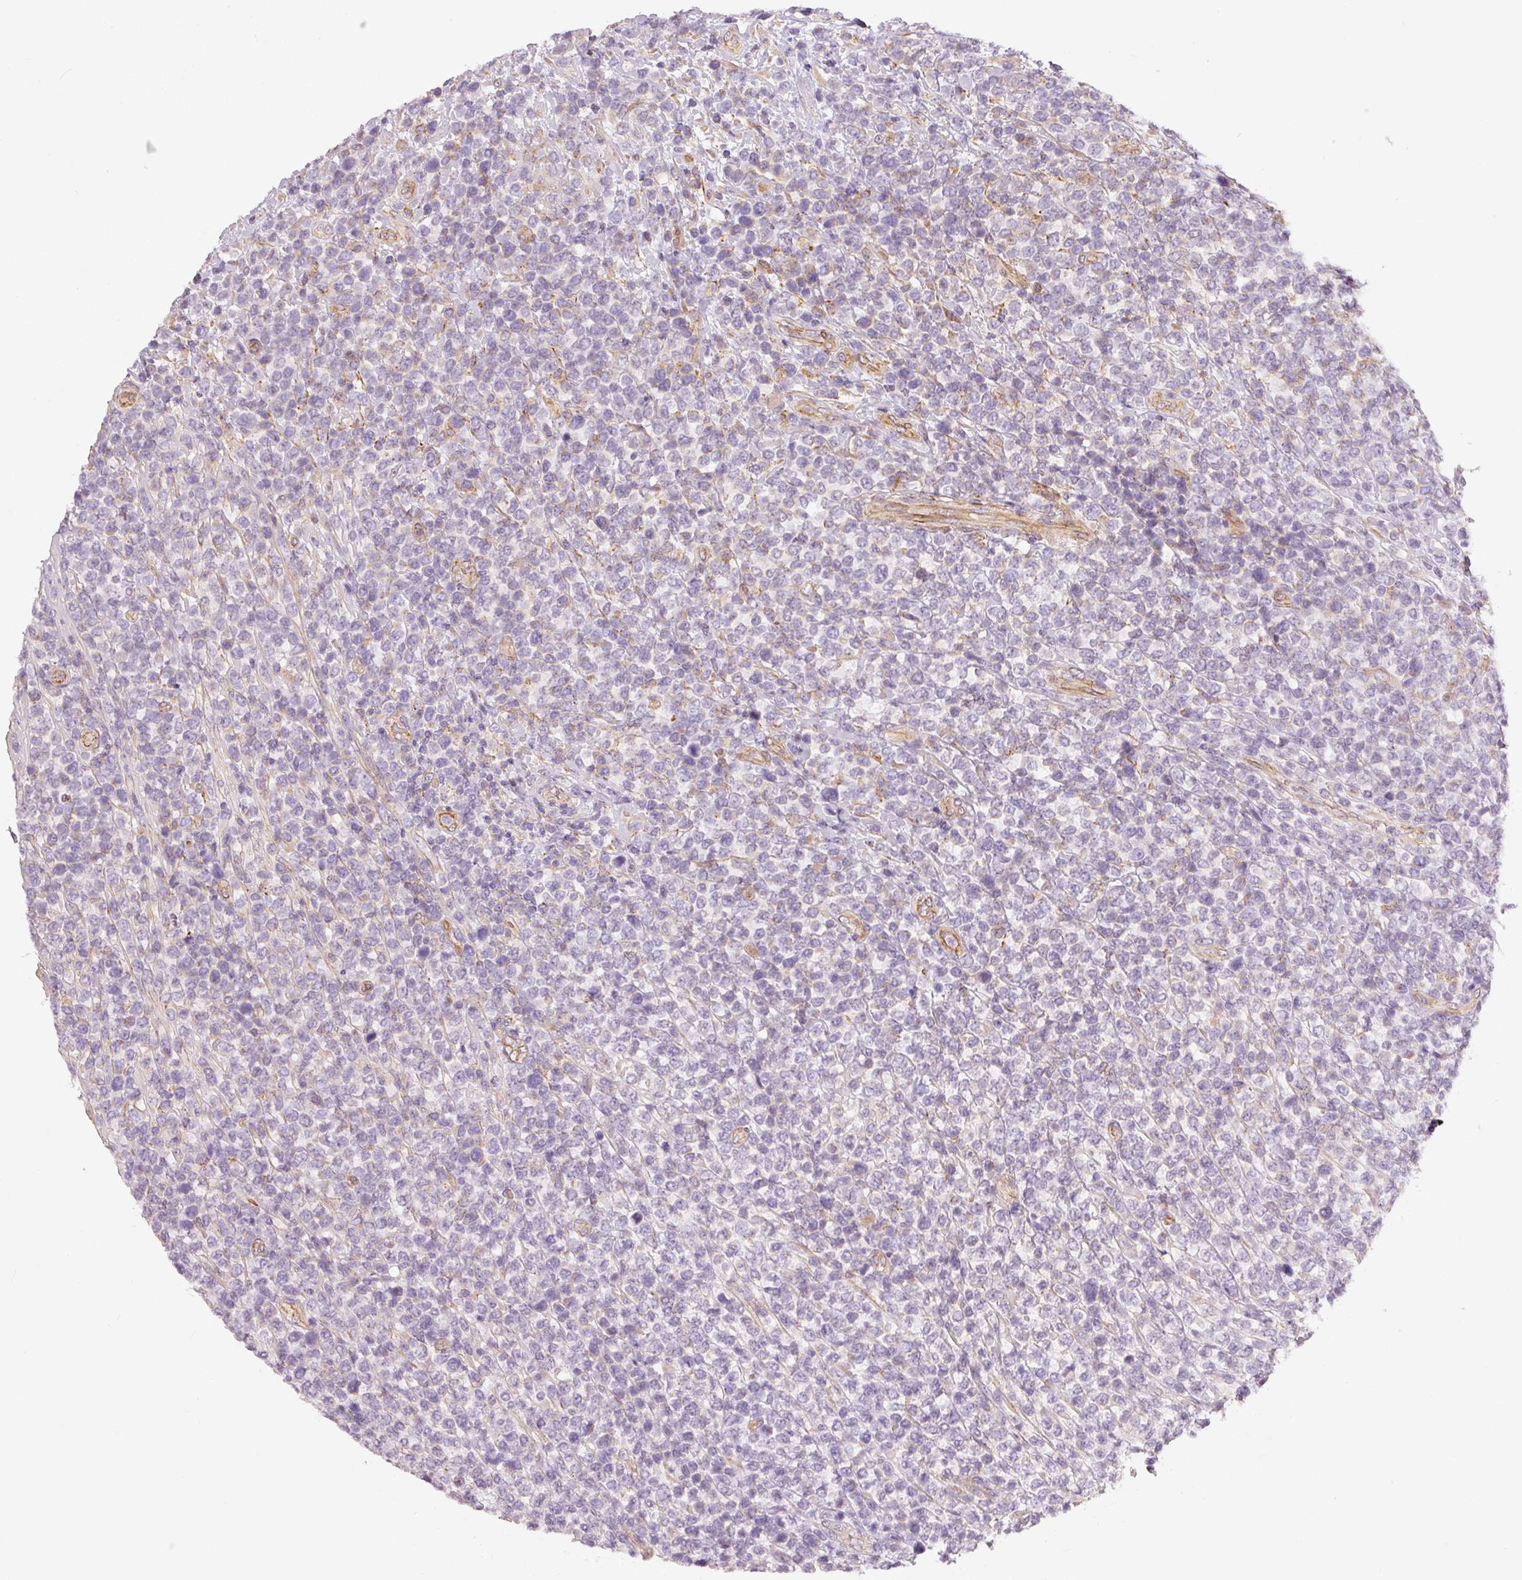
{"staining": {"intensity": "negative", "quantity": "none", "location": "none"}, "tissue": "lymphoma", "cell_type": "Tumor cells", "image_type": "cancer", "snomed": [{"axis": "morphology", "description": "Malignant lymphoma, non-Hodgkin's type, High grade"}, {"axis": "topography", "description": "Soft tissue"}], "caption": "Human high-grade malignant lymphoma, non-Hodgkin's type stained for a protein using immunohistochemistry displays no staining in tumor cells.", "gene": "OSR2", "patient": {"sex": "female", "age": 56}}